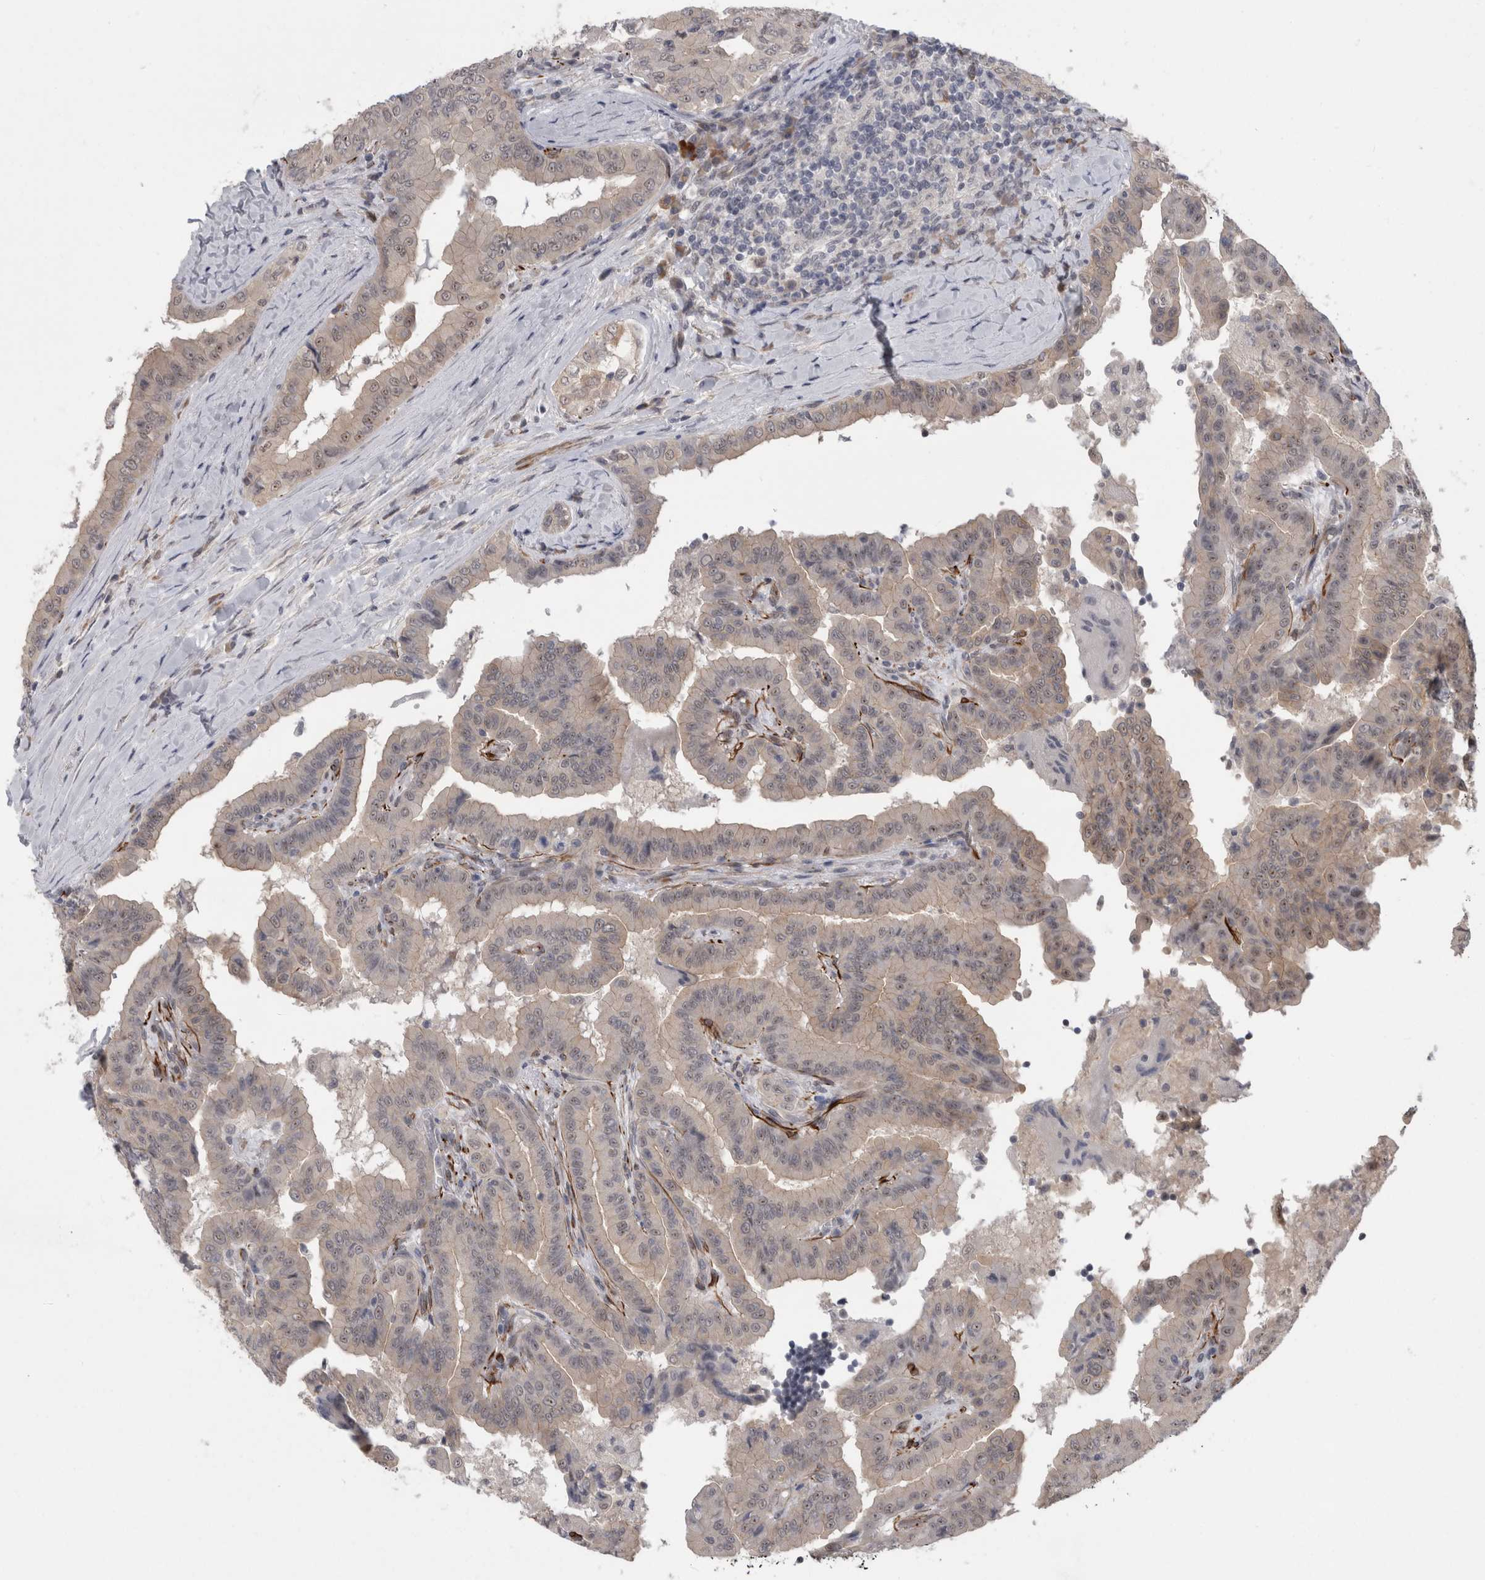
{"staining": {"intensity": "negative", "quantity": "none", "location": "none"}, "tissue": "thyroid cancer", "cell_type": "Tumor cells", "image_type": "cancer", "snomed": [{"axis": "morphology", "description": "Papillary adenocarcinoma, NOS"}, {"axis": "topography", "description": "Thyroid gland"}], "caption": "DAB immunohistochemical staining of thyroid cancer (papillary adenocarcinoma) shows no significant staining in tumor cells. Brightfield microscopy of immunohistochemistry (IHC) stained with DAB (brown) and hematoxylin (blue), captured at high magnification.", "gene": "FAM83H", "patient": {"sex": "male", "age": 33}}